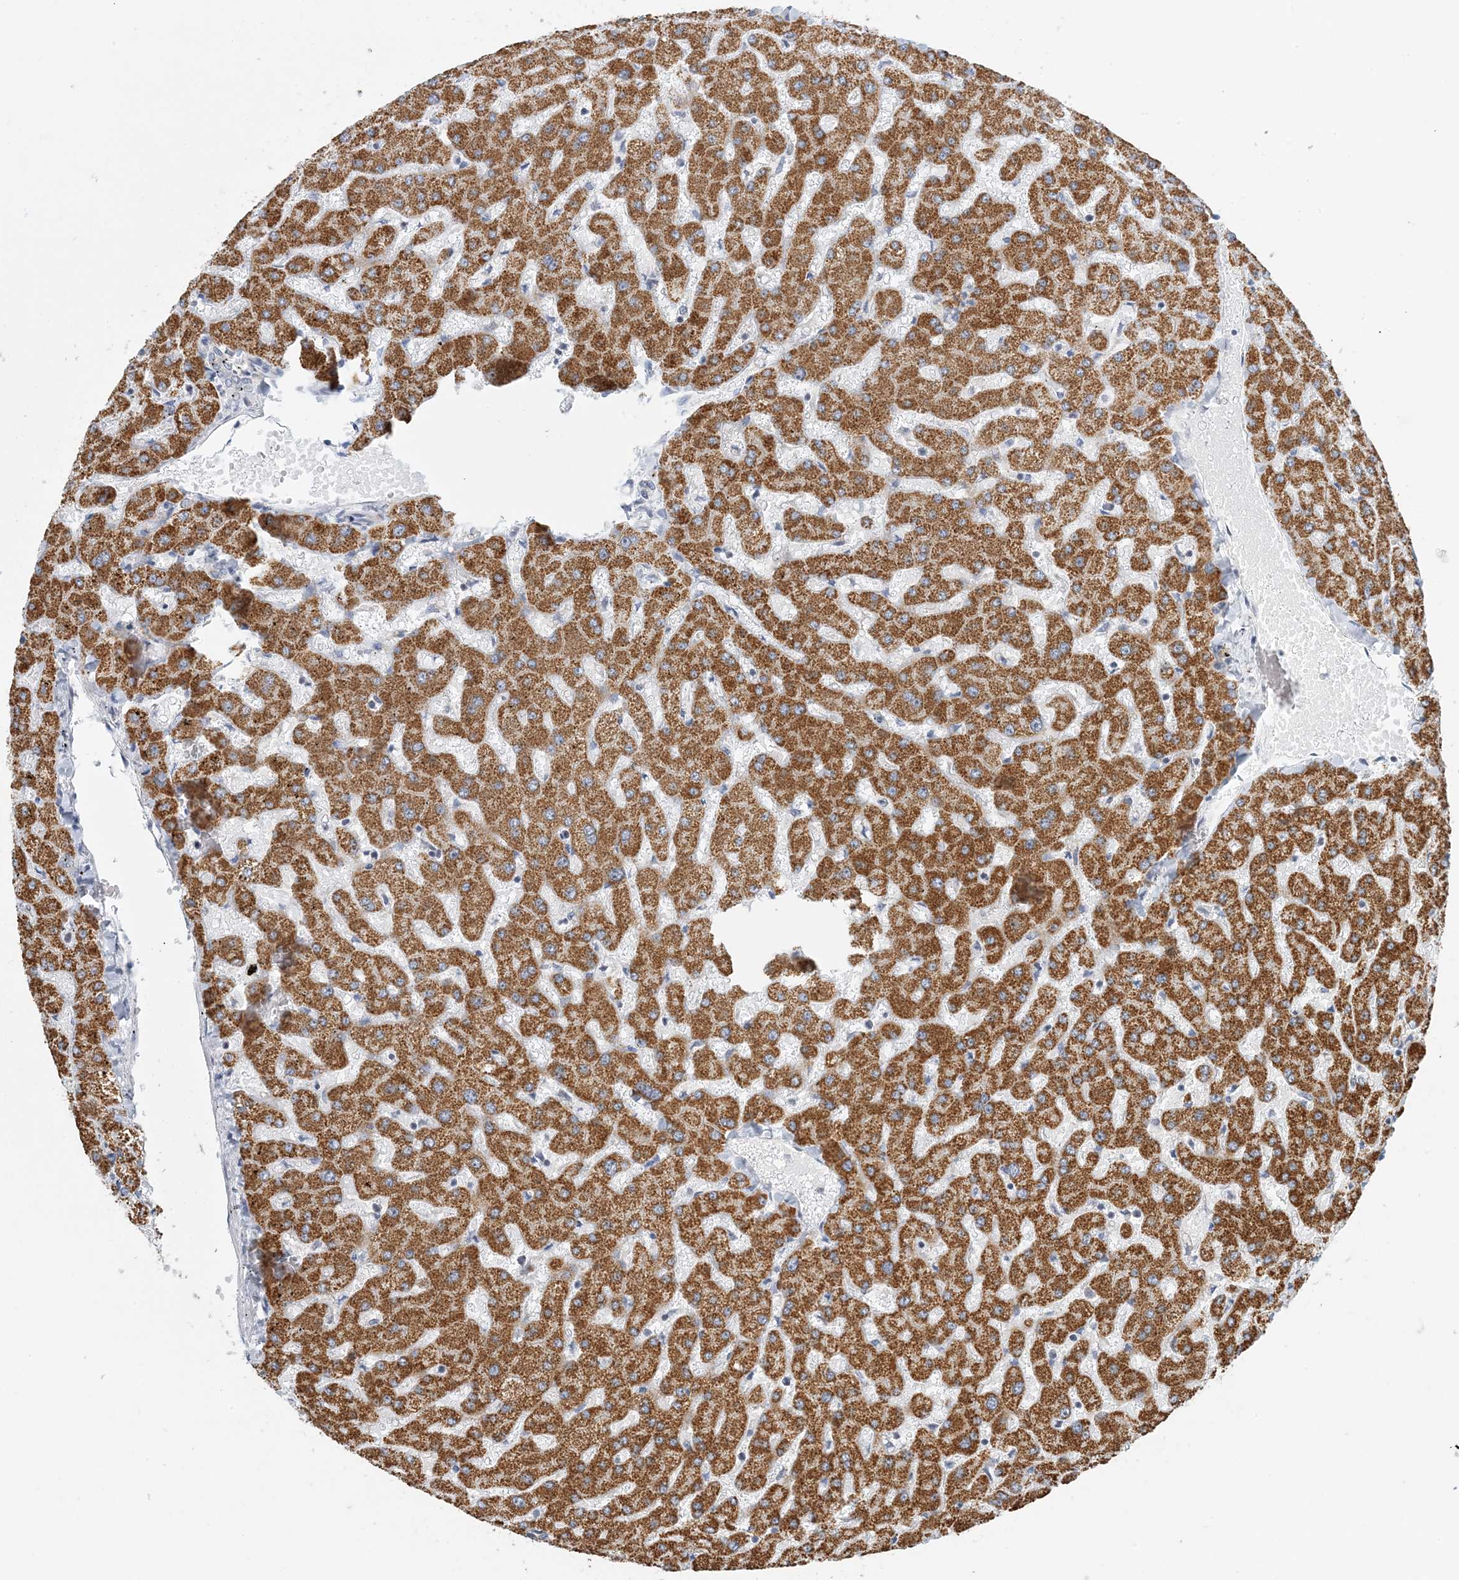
{"staining": {"intensity": "negative", "quantity": "none", "location": "none"}, "tissue": "liver", "cell_type": "Cholangiocytes", "image_type": "normal", "snomed": [{"axis": "morphology", "description": "Normal tissue, NOS"}, {"axis": "topography", "description": "Liver"}], "caption": "Human liver stained for a protein using immunohistochemistry demonstrates no positivity in cholangiocytes.", "gene": "BDH1", "patient": {"sex": "female", "age": 63}}